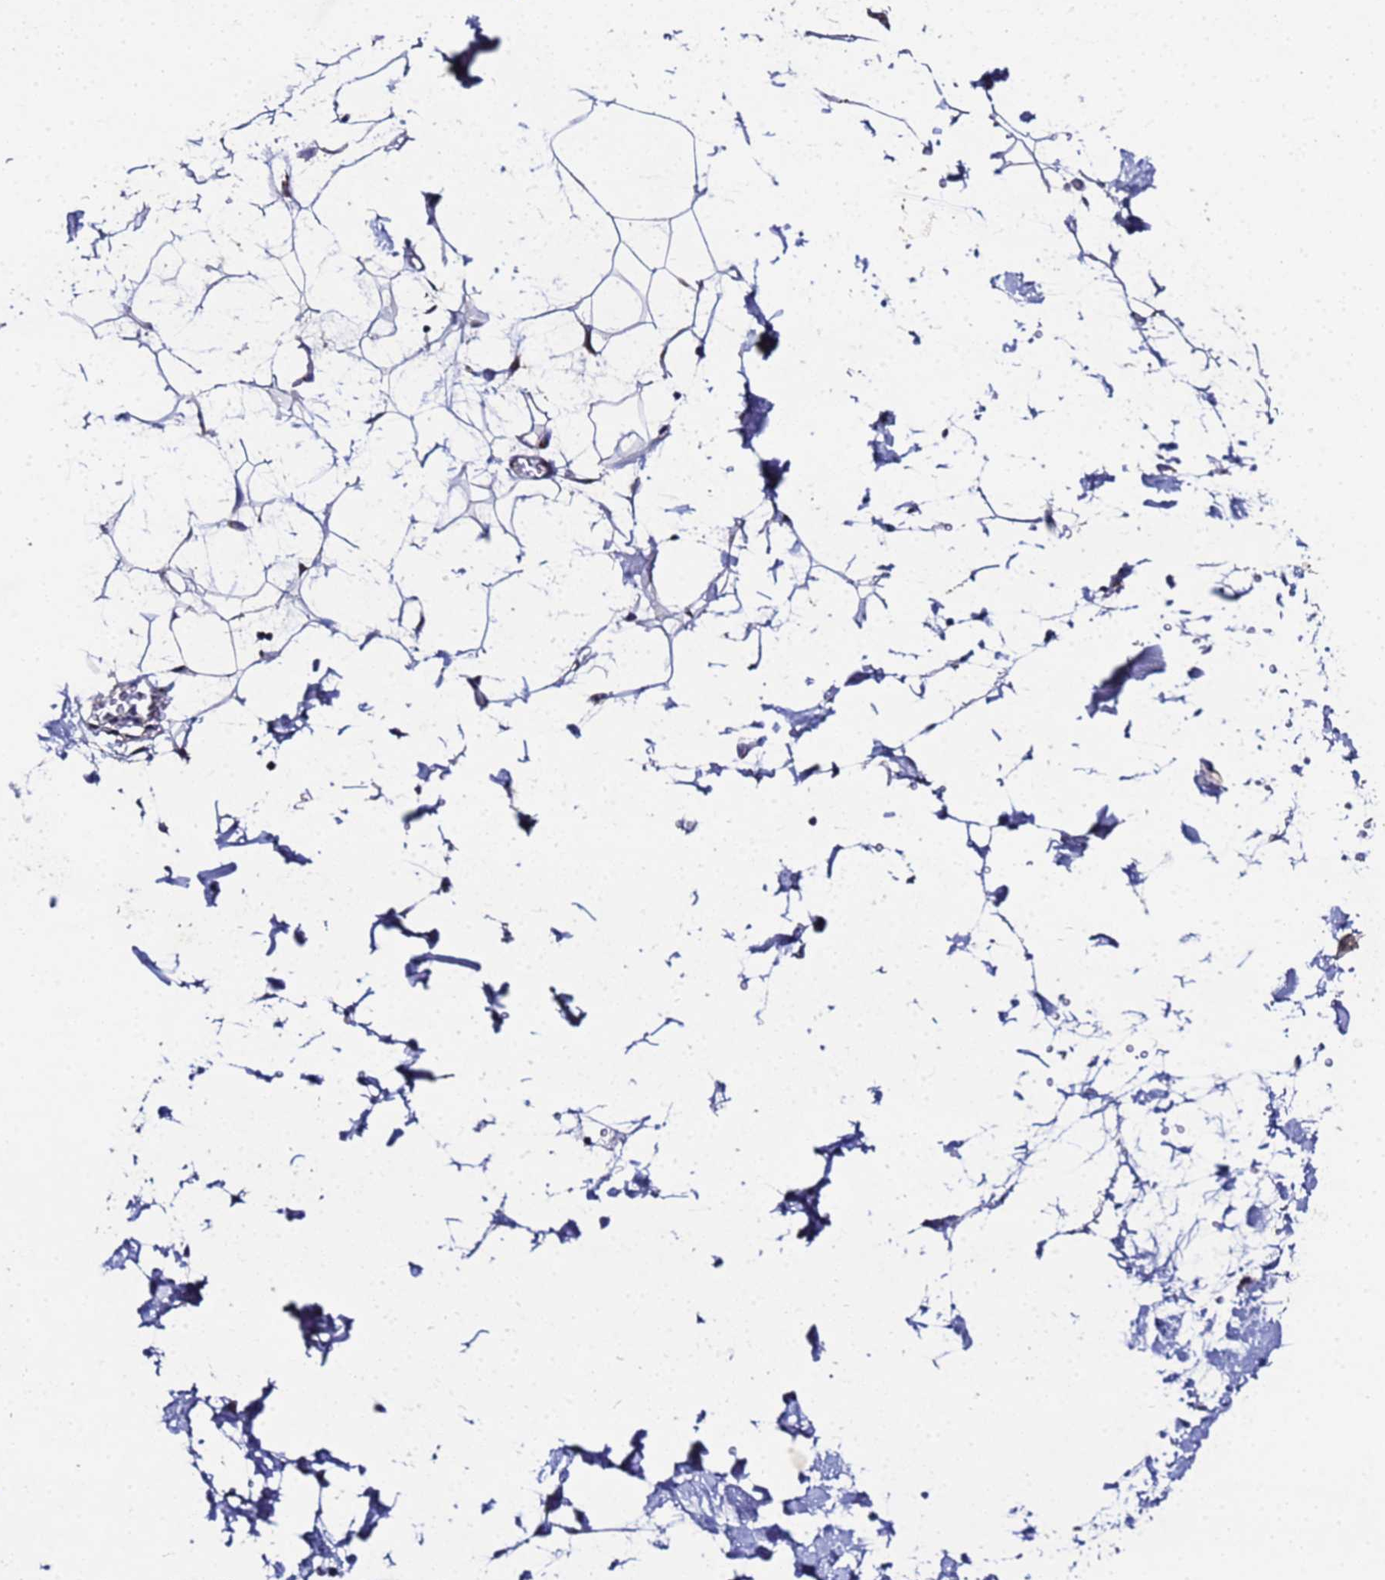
{"staining": {"intensity": "negative", "quantity": "none", "location": "none"}, "tissue": "adipose tissue", "cell_type": "Adipocytes", "image_type": "normal", "snomed": [{"axis": "morphology", "description": "Normal tissue, NOS"}, {"axis": "topography", "description": "Soft tissue"}], "caption": "This photomicrograph is of normal adipose tissue stained with IHC to label a protein in brown with the nuclei are counter-stained blue. There is no staining in adipocytes.", "gene": "NSUN6", "patient": {"sex": "male", "age": 72}}